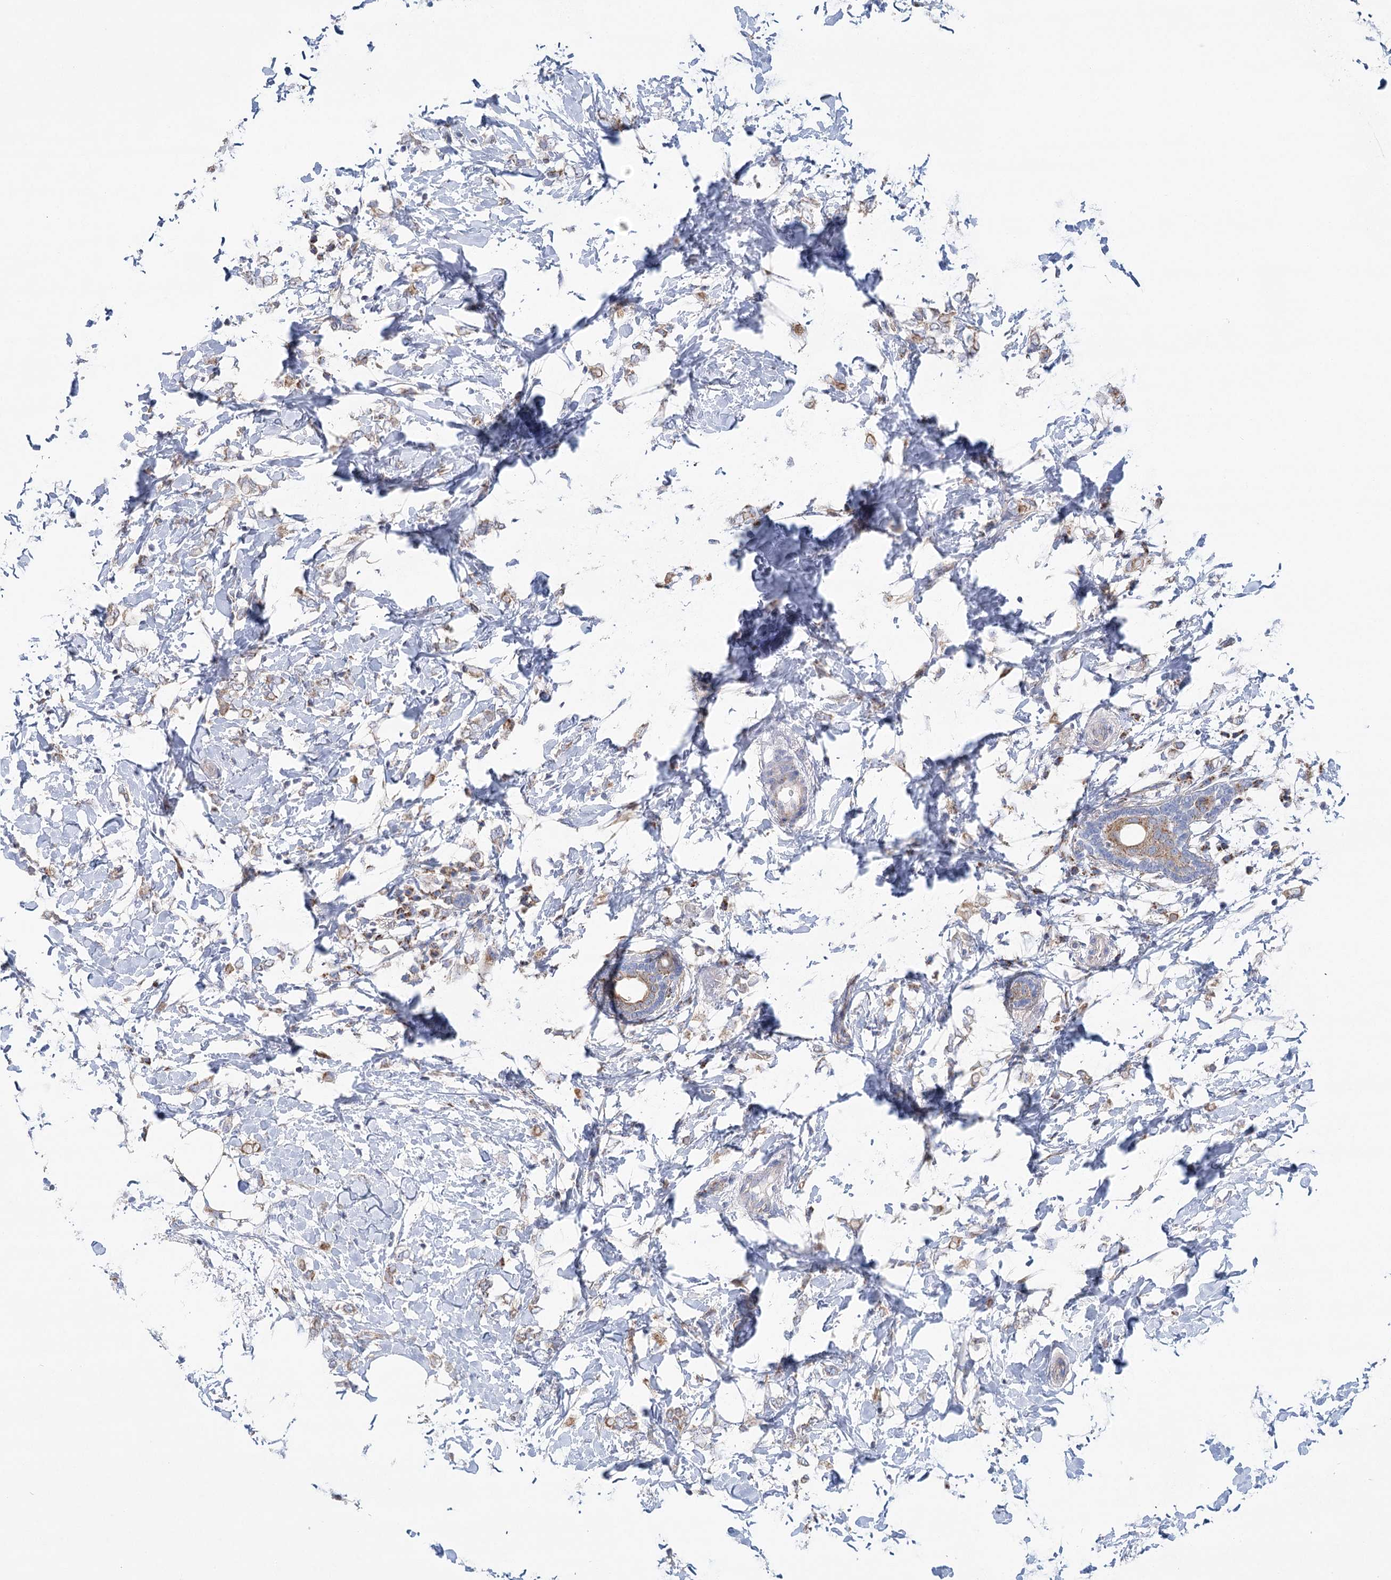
{"staining": {"intensity": "weak", "quantity": "25%-75%", "location": "cytoplasmic/membranous"}, "tissue": "breast cancer", "cell_type": "Tumor cells", "image_type": "cancer", "snomed": [{"axis": "morphology", "description": "Normal tissue, NOS"}, {"axis": "morphology", "description": "Lobular carcinoma"}, {"axis": "topography", "description": "Breast"}], "caption": "Weak cytoplasmic/membranous positivity for a protein is identified in about 25%-75% of tumor cells of breast cancer using immunohistochemistry.", "gene": "SNX7", "patient": {"sex": "female", "age": 47}}